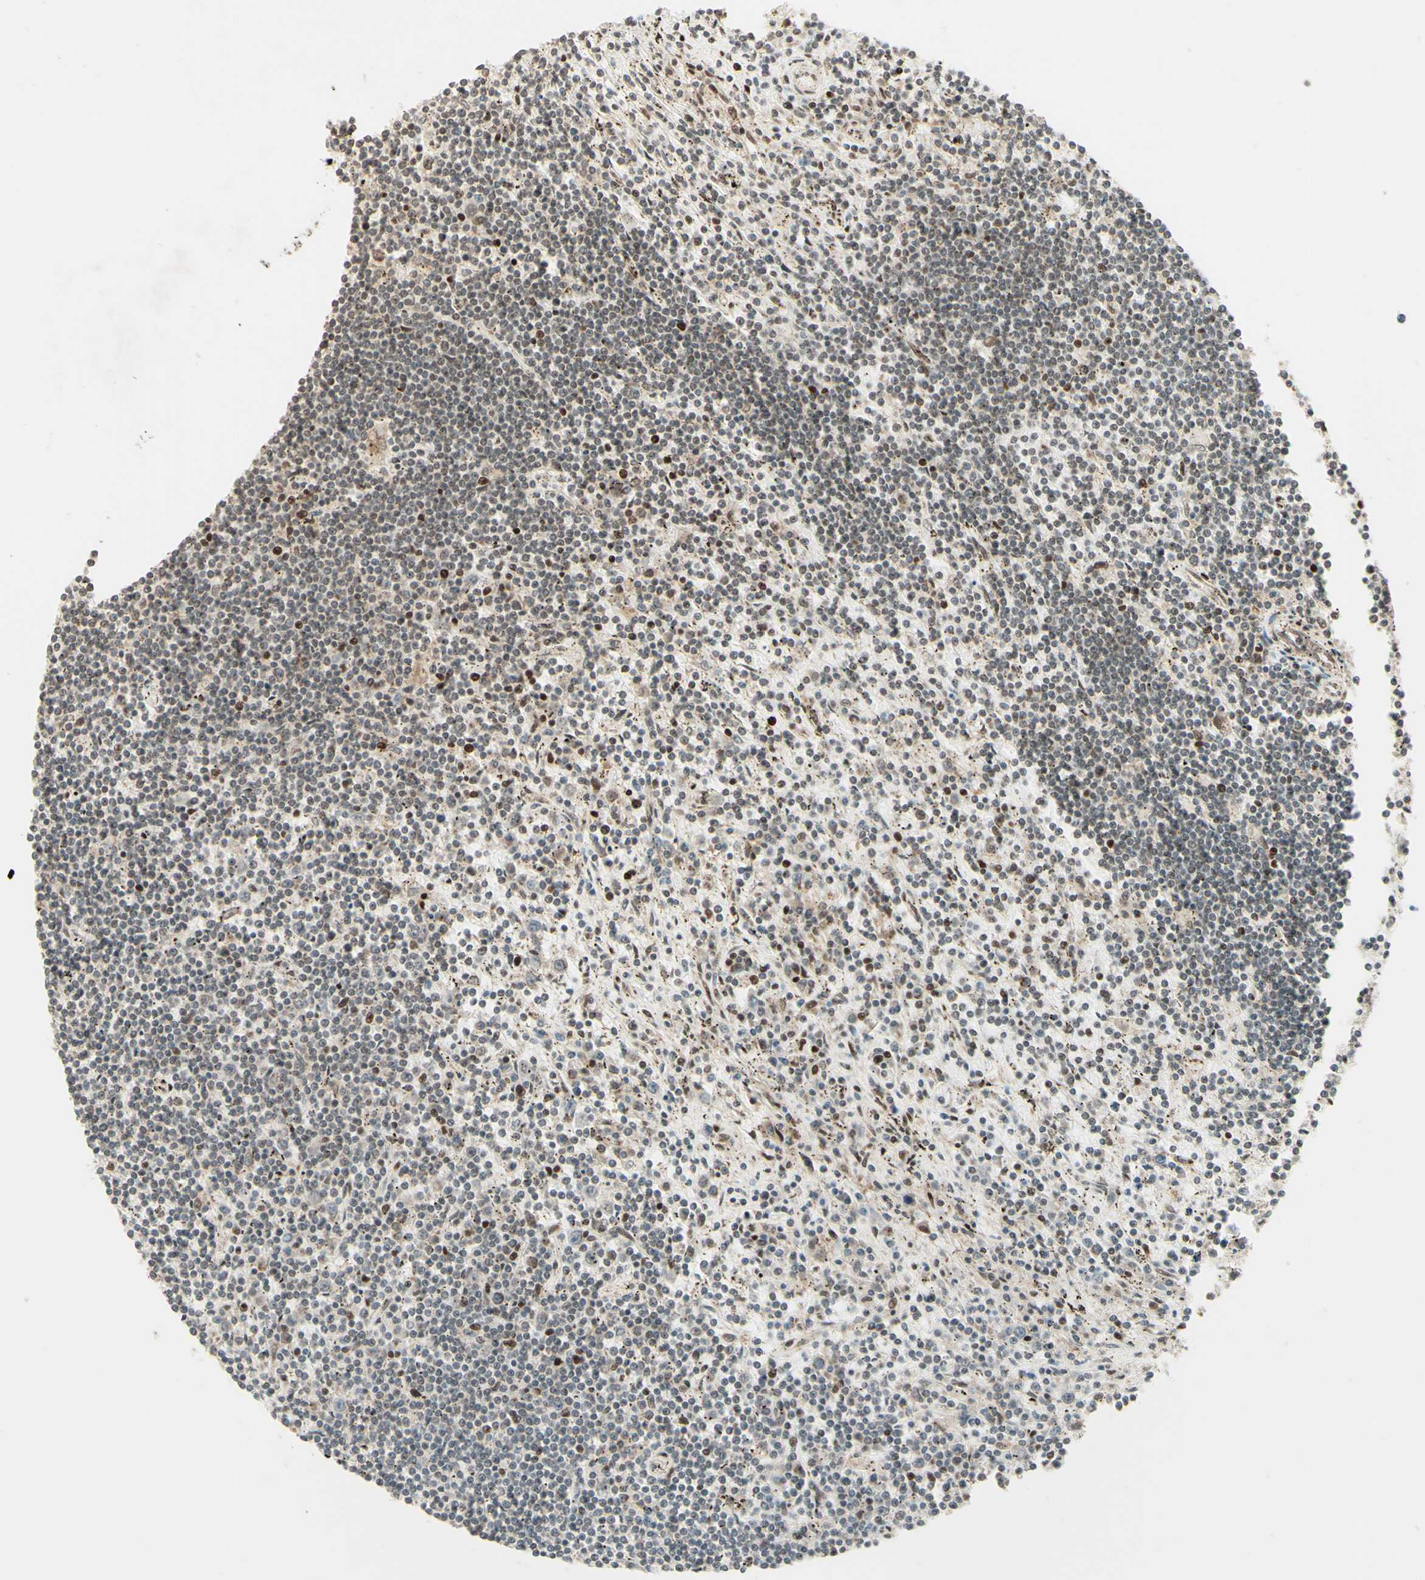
{"staining": {"intensity": "moderate", "quantity": "25%-75%", "location": "nuclear"}, "tissue": "lymphoma", "cell_type": "Tumor cells", "image_type": "cancer", "snomed": [{"axis": "morphology", "description": "Malignant lymphoma, non-Hodgkin's type, Low grade"}, {"axis": "topography", "description": "Spleen"}], "caption": "Lymphoma tissue demonstrates moderate nuclear positivity in approximately 25%-75% of tumor cells", "gene": "NR3C1", "patient": {"sex": "male", "age": 76}}